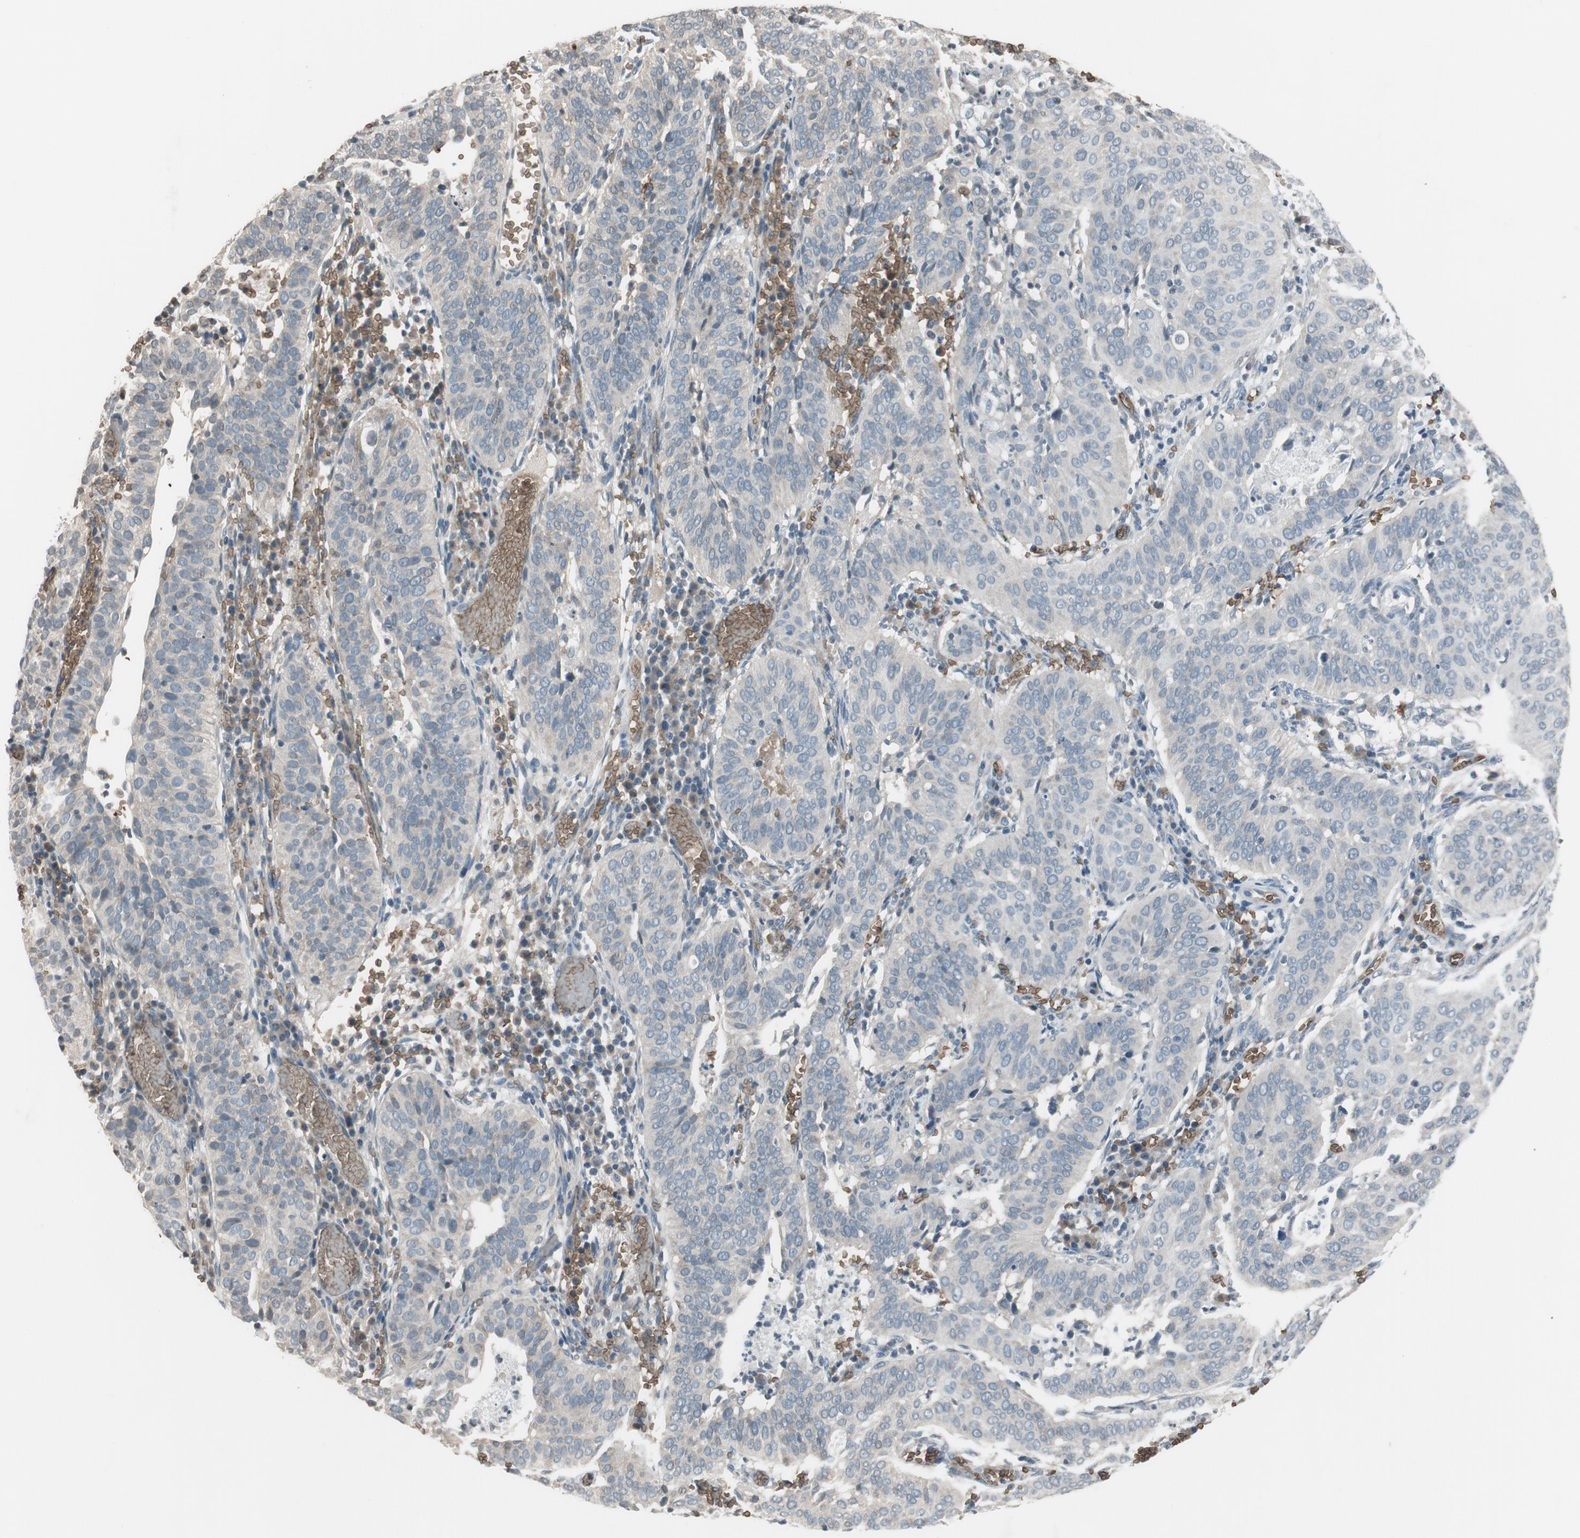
{"staining": {"intensity": "negative", "quantity": "none", "location": "none"}, "tissue": "cervical cancer", "cell_type": "Tumor cells", "image_type": "cancer", "snomed": [{"axis": "morphology", "description": "Squamous cell carcinoma, NOS"}, {"axis": "topography", "description": "Cervix"}], "caption": "Immunohistochemical staining of cervical cancer (squamous cell carcinoma) demonstrates no significant positivity in tumor cells.", "gene": "GYPC", "patient": {"sex": "female", "age": 39}}